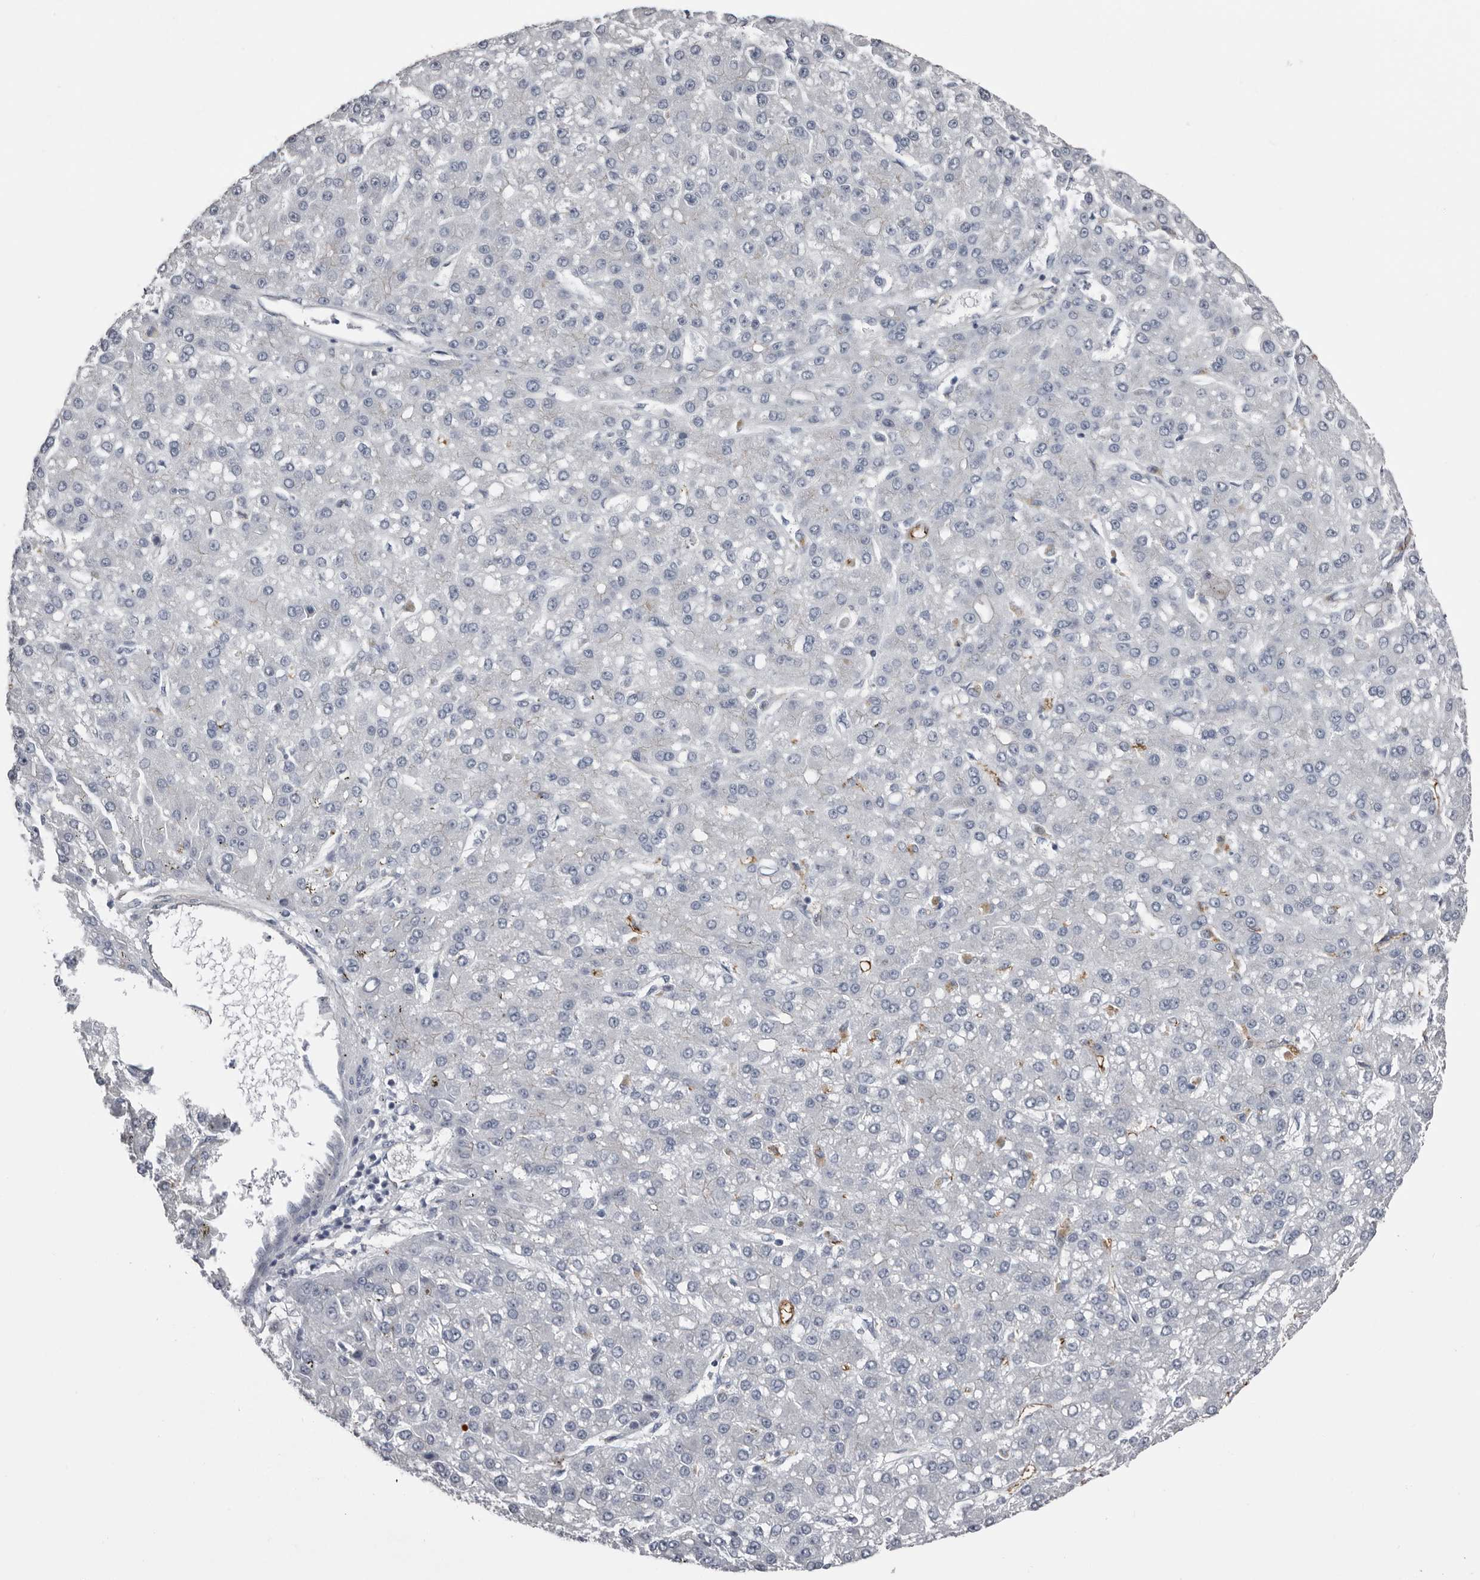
{"staining": {"intensity": "negative", "quantity": "none", "location": "none"}, "tissue": "liver cancer", "cell_type": "Tumor cells", "image_type": "cancer", "snomed": [{"axis": "morphology", "description": "Carcinoma, Hepatocellular, NOS"}, {"axis": "topography", "description": "Liver"}], "caption": "The photomicrograph reveals no significant positivity in tumor cells of hepatocellular carcinoma (liver).", "gene": "FABP7", "patient": {"sex": "male", "age": 67}}